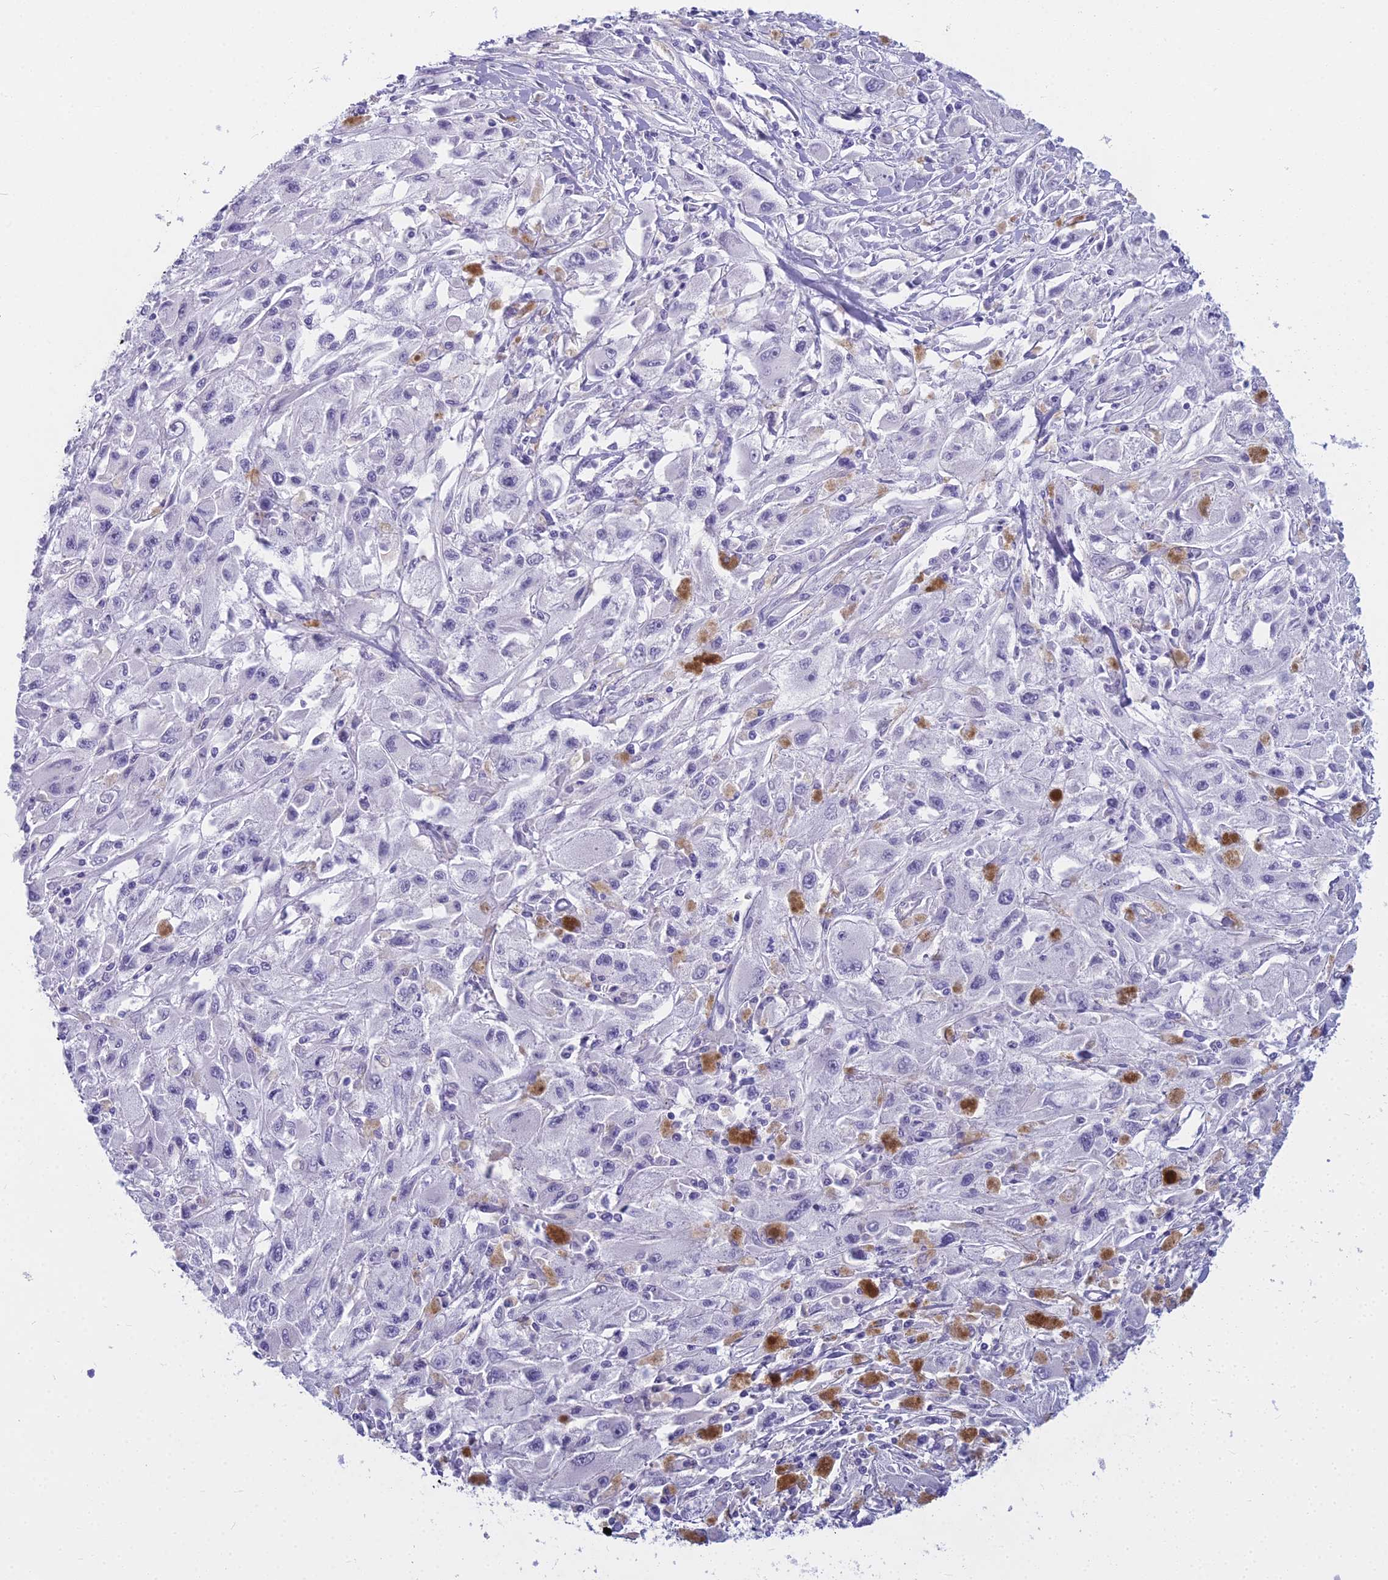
{"staining": {"intensity": "negative", "quantity": "none", "location": "none"}, "tissue": "melanoma", "cell_type": "Tumor cells", "image_type": "cancer", "snomed": [{"axis": "morphology", "description": "Malignant melanoma, Metastatic site"}, {"axis": "topography", "description": "Skin"}], "caption": "The photomicrograph demonstrates no significant staining in tumor cells of malignant melanoma (metastatic site). (Stains: DAB immunohistochemistry with hematoxylin counter stain, Microscopy: brightfield microscopy at high magnification).", "gene": "EVI2A", "patient": {"sex": "male", "age": 53}}